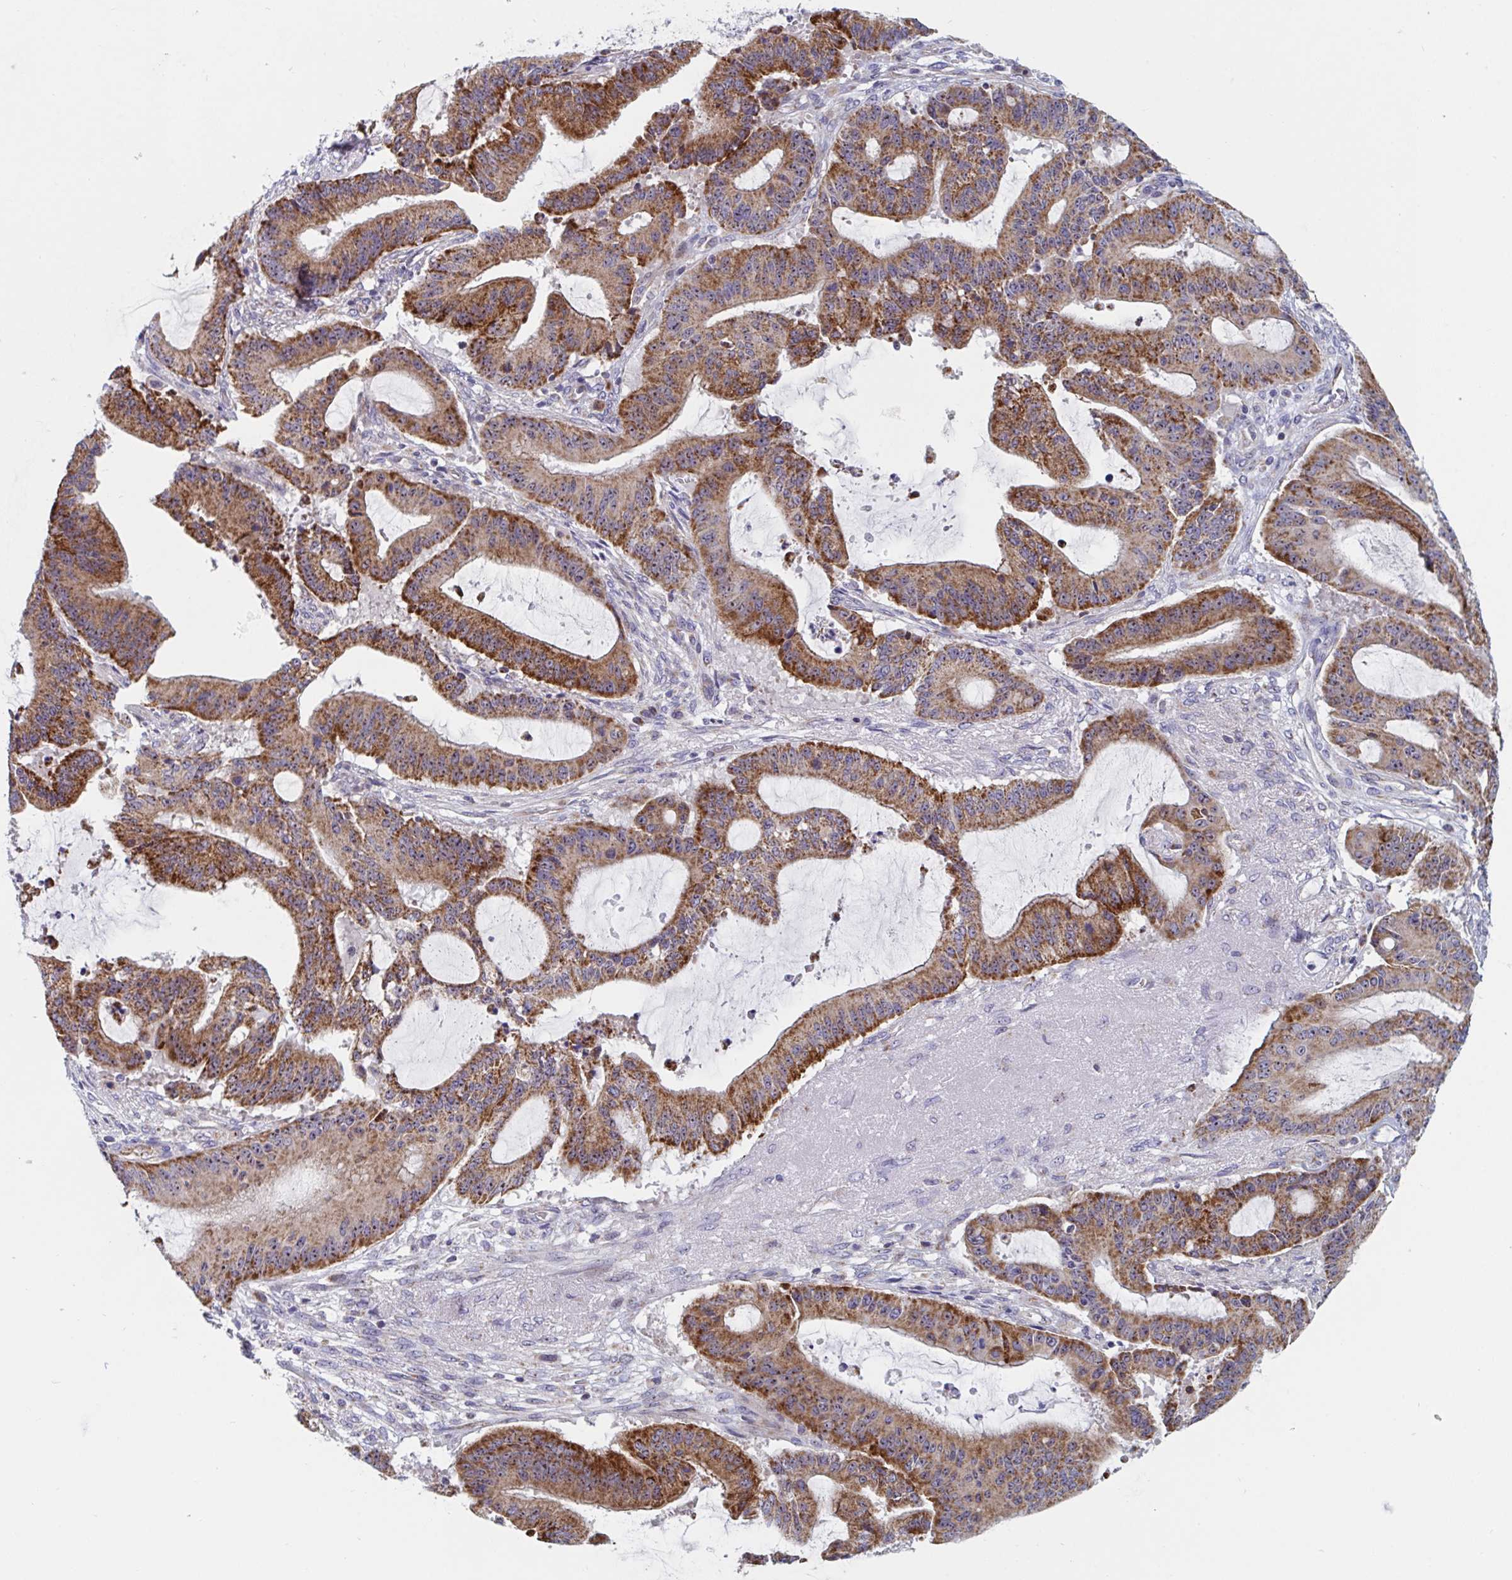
{"staining": {"intensity": "strong", "quantity": "25%-75%", "location": "cytoplasmic/membranous,nuclear"}, "tissue": "liver cancer", "cell_type": "Tumor cells", "image_type": "cancer", "snomed": [{"axis": "morphology", "description": "Normal tissue, NOS"}, {"axis": "morphology", "description": "Cholangiocarcinoma"}, {"axis": "topography", "description": "Liver"}, {"axis": "topography", "description": "Peripheral nerve tissue"}], "caption": "Liver cholangiocarcinoma stained with a protein marker reveals strong staining in tumor cells.", "gene": "MRPL53", "patient": {"sex": "female", "age": 73}}